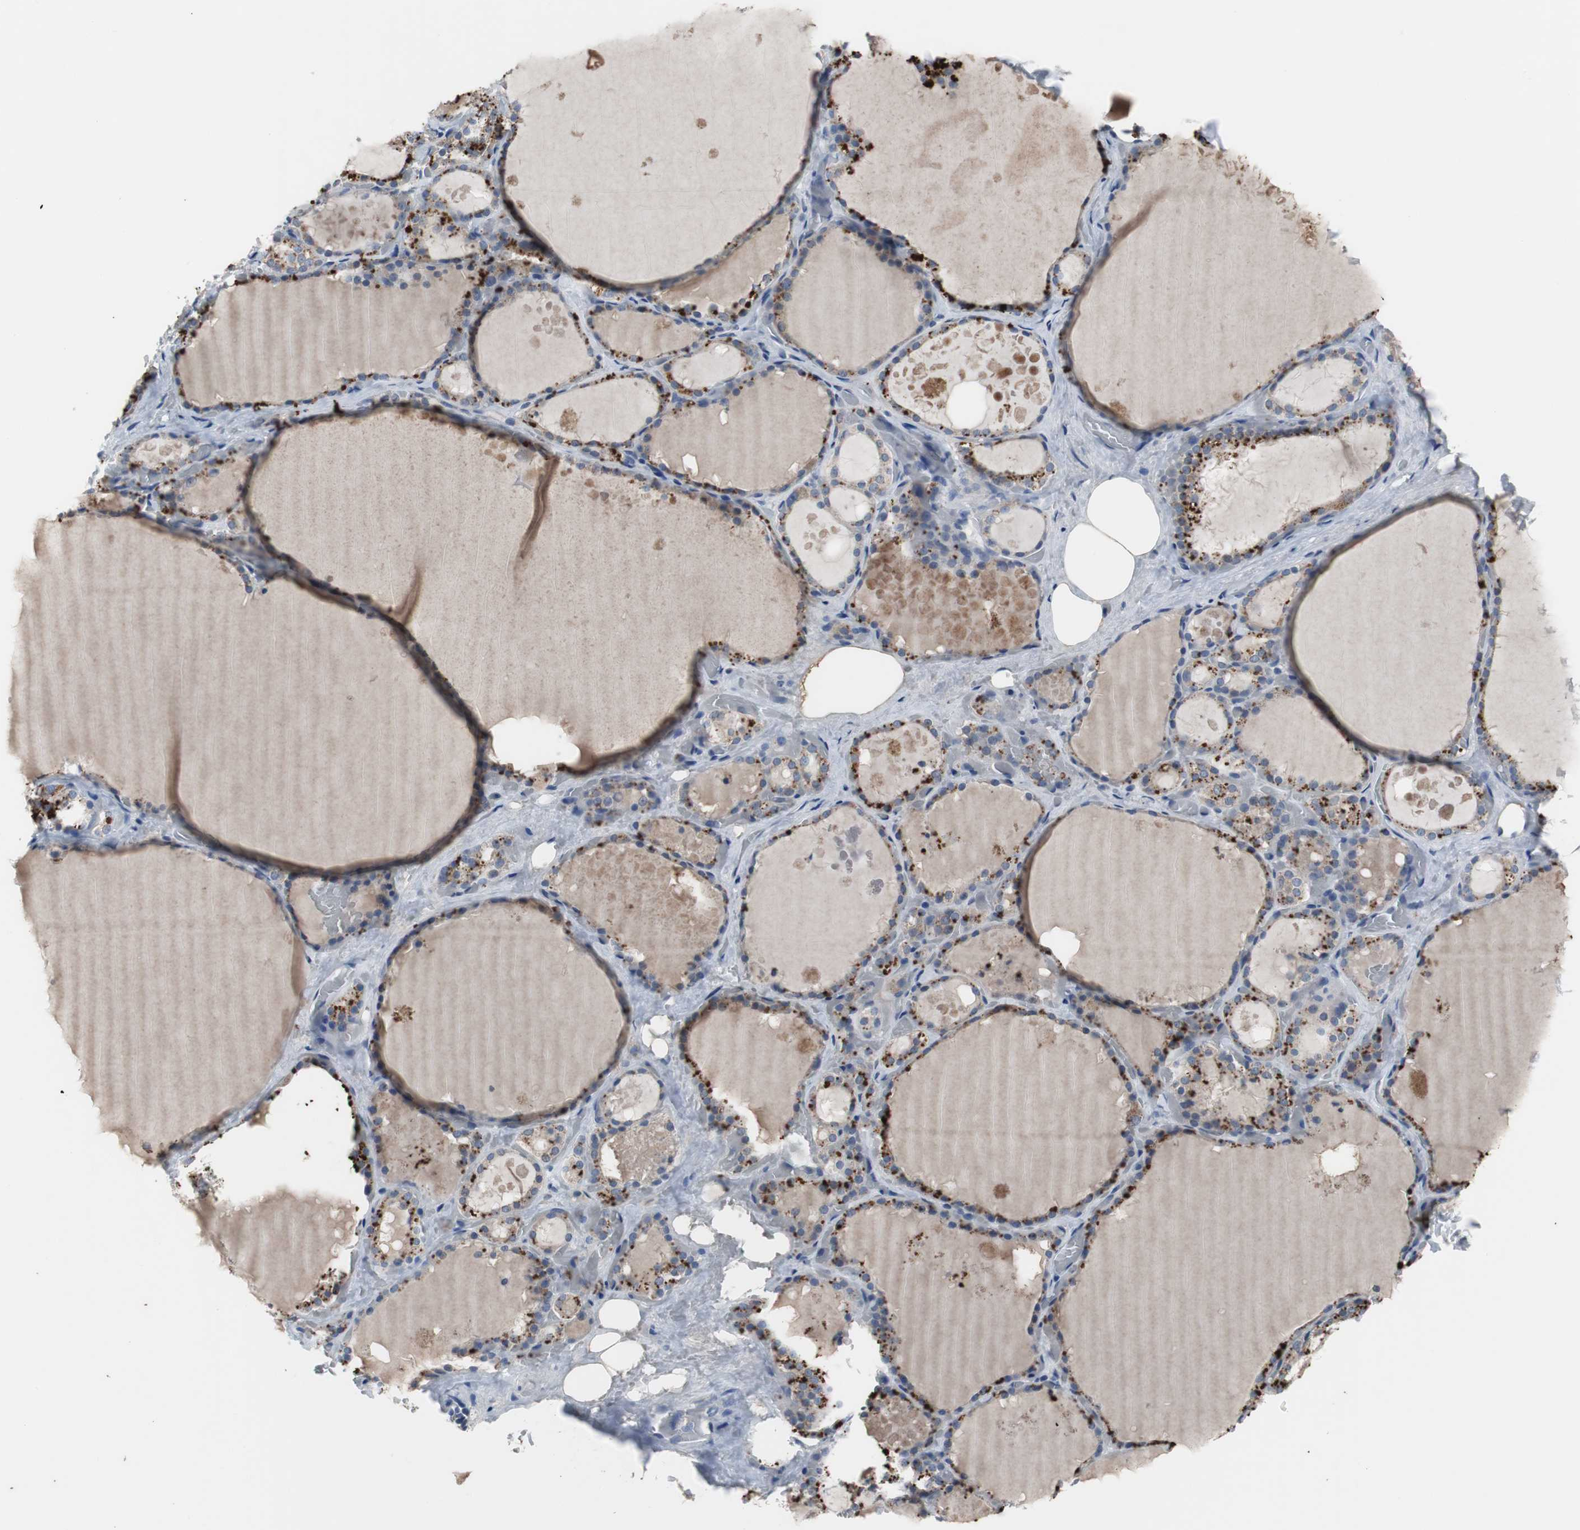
{"staining": {"intensity": "moderate", "quantity": "25%-75%", "location": "cytoplasmic/membranous"}, "tissue": "thyroid gland", "cell_type": "Glandular cells", "image_type": "normal", "snomed": [{"axis": "morphology", "description": "Normal tissue, NOS"}, {"axis": "topography", "description": "Thyroid gland"}], "caption": "Moderate cytoplasmic/membranous positivity for a protein is seen in about 25%-75% of glandular cells of normal thyroid gland using immunohistochemistry (IHC).", "gene": "CALB2", "patient": {"sex": "male", "age": 61}}